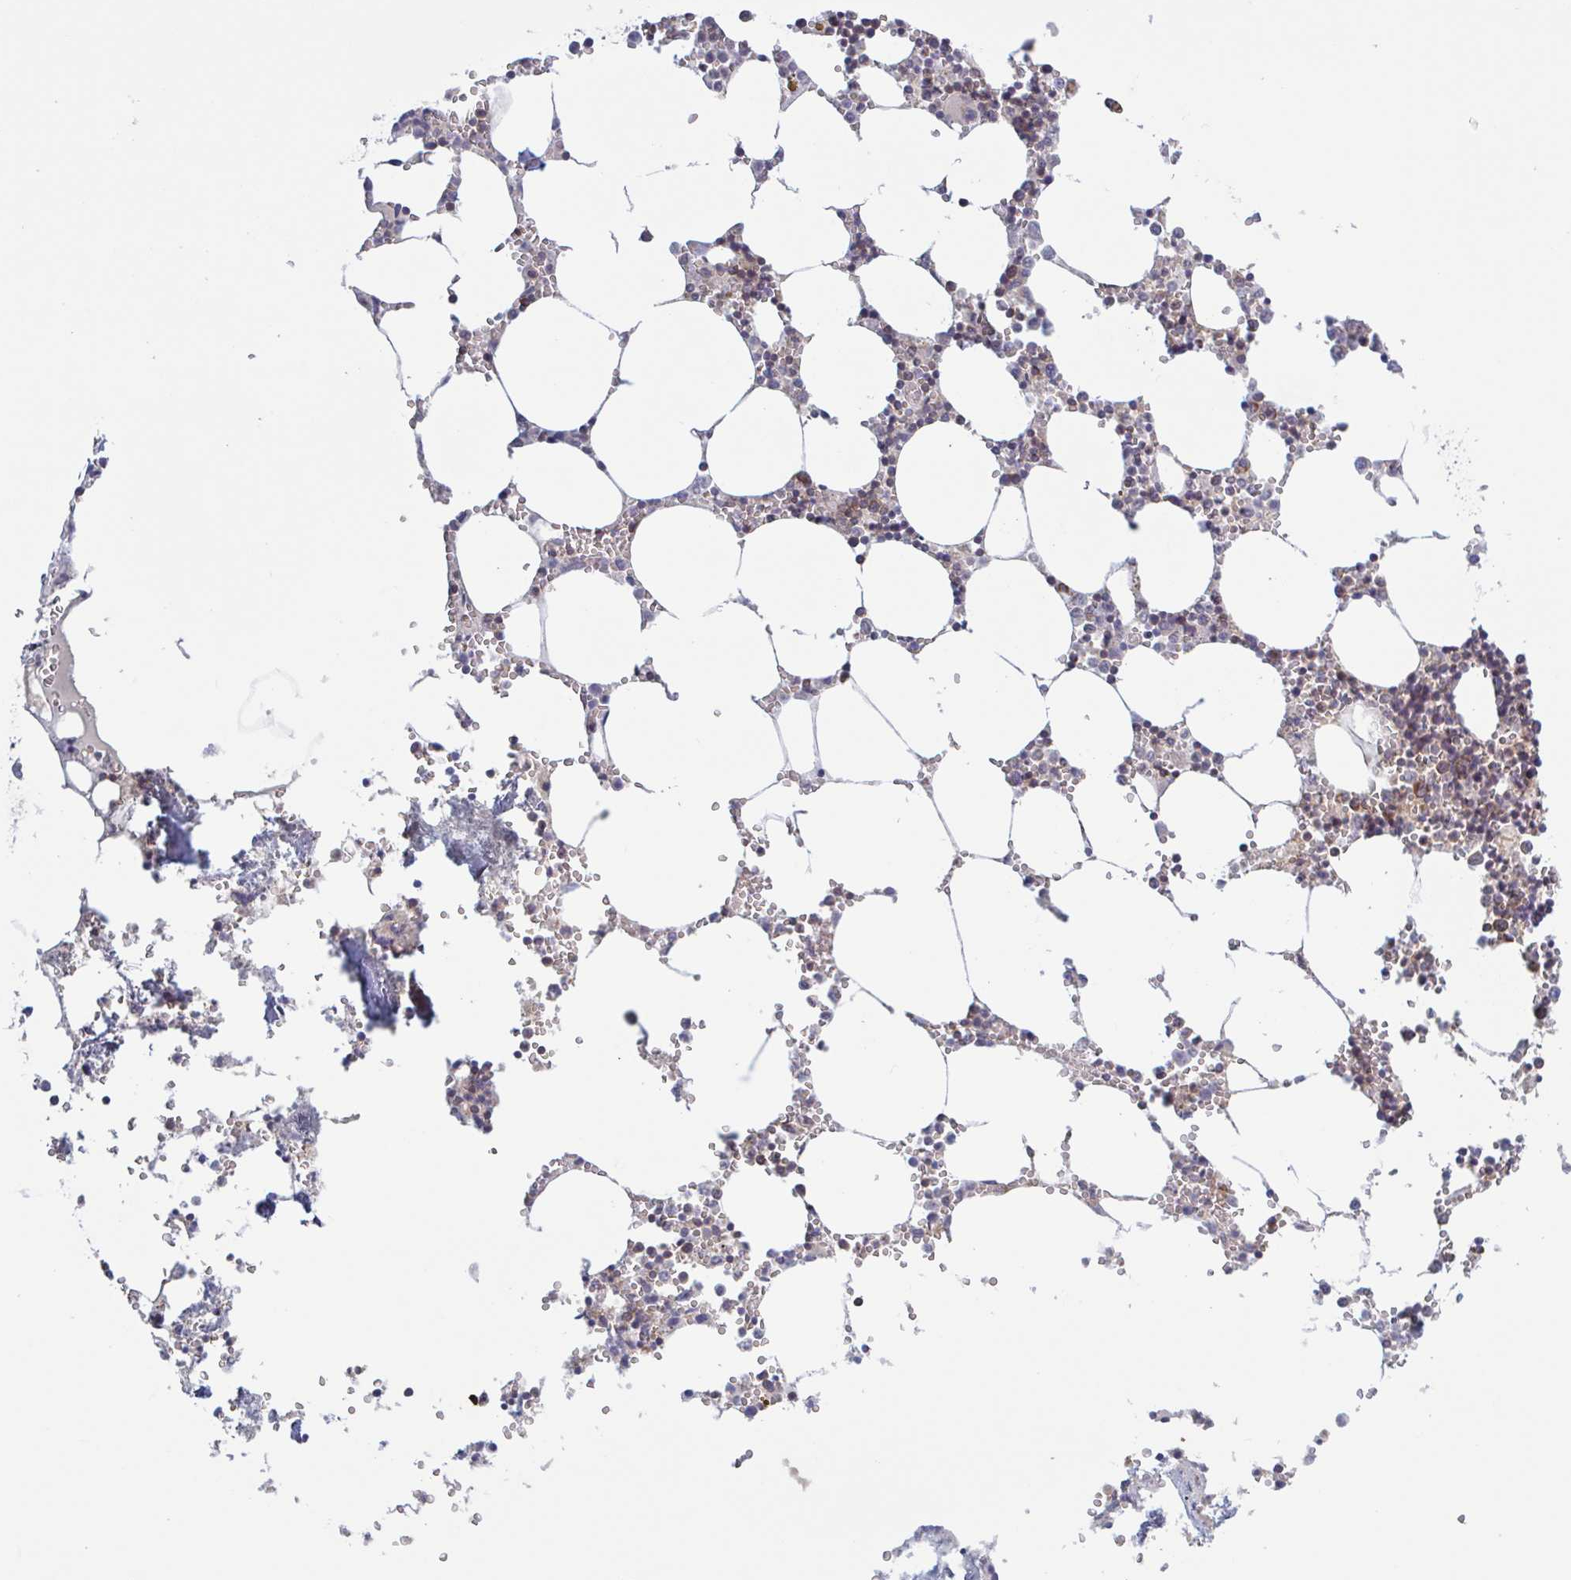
{"staining": {"intensity": "moderate", "quantity": "<25%", "location": "cytoplasmic/membranous"}, "tissue": "bone marrow", "cell_type": "Hematopoietic cells", "image_type": "normal", "snomed": [{"axis": "morphology", "description": "Normal tissue, NOS"}, {"axis": "topography", "description": "Bone marrow"}], "caption": "Bone marrow stained with IHC reveals moderate cytoplasmic/membranous expression in approximately <25% of hematopoietic cells. The staining is performed using DAB brown chromogen to label protein expression. The nuclei are counter-stained blue using hematoxylin.", "gene": "SURF1", "patient": {"sex": "male", "age": 54}}